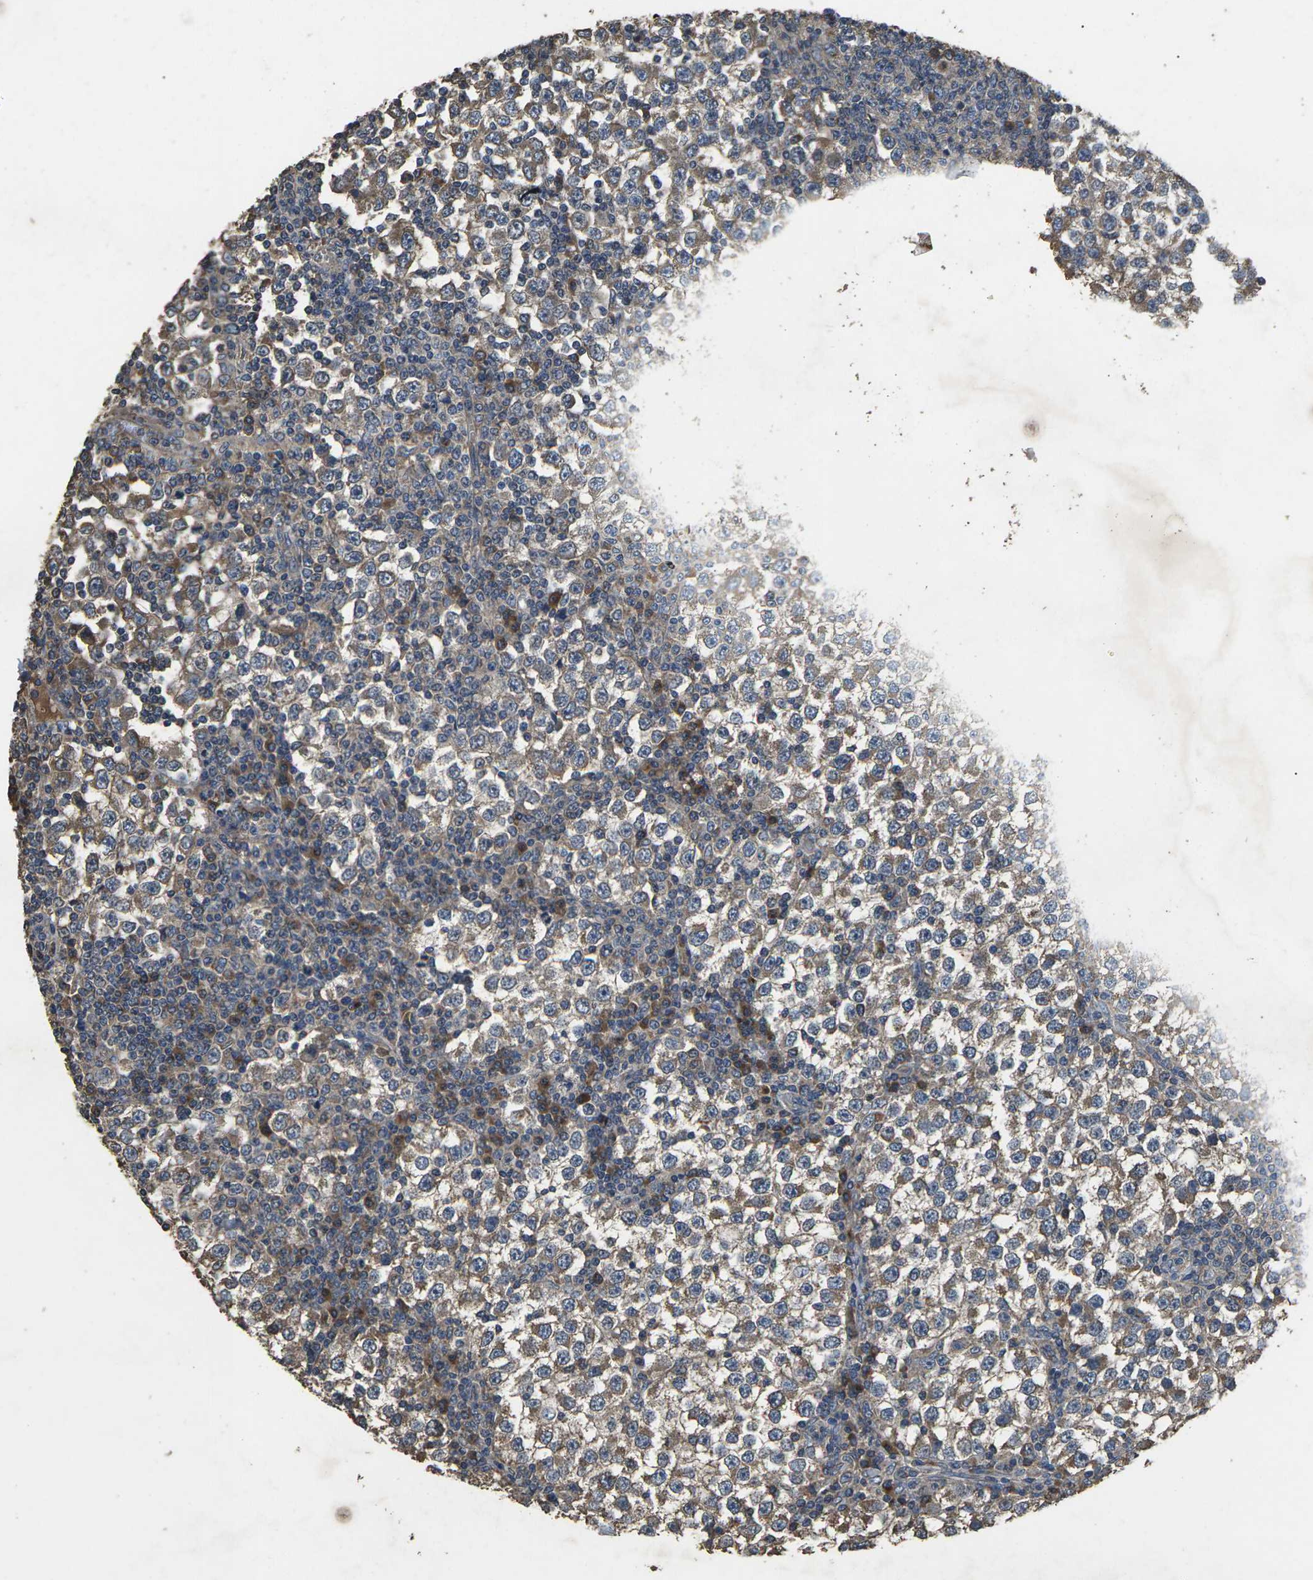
{"staining": {"intensity": "moderate", "quantity": "25%-75%", "location": "cytoplasmic/membranous"}, "tissue": "testis cancer", "cell_type": "Tumor cells", "image_type": "cancer", "snomed": [{"axis": "morphology", "description": "Seminoma, NOS"}, {"axis": "topography", "description": "Testis"}], "caption": "This micrograph demonstrates immunohistochemistry staining of testis seminoma, with medium moderate cytoplasmic/membranous staining in about 25%-75% of tumor cells.", "gene": "B4GAT1", "patient": {"sex": "male", "age": 65}}